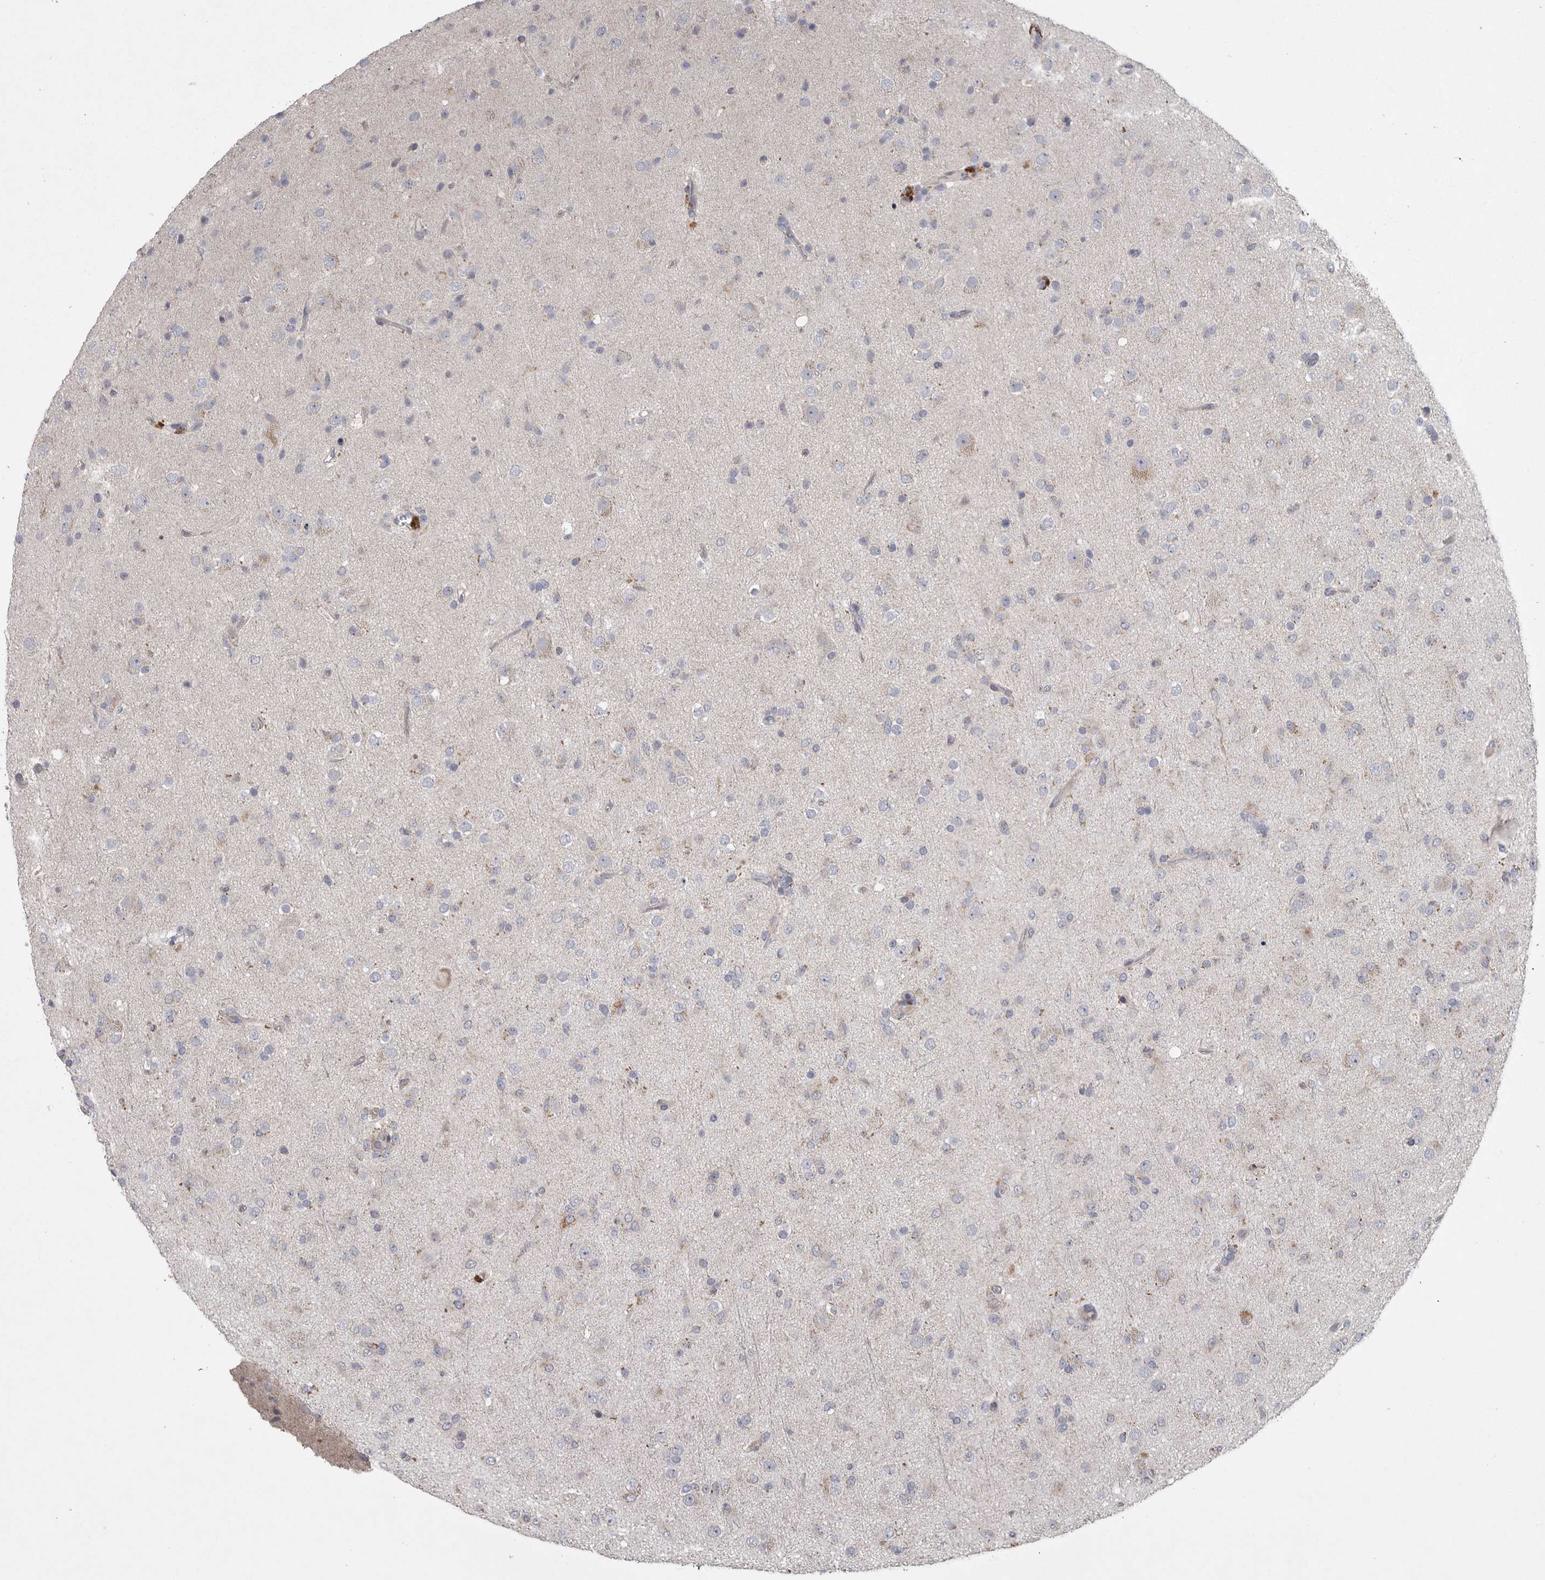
{"staining": {"intensity": "negative", "quantity": "none", "location": "none"}, "tissue": "glioma", "cell_type": "Tumor cells", "image_type": "cancer", "snomed": [{"axis": "morphology", "description": "Glioma, malignant, Low grade"}, {"axis": "topography", "description": "Brain"}], "caption": "Glioma stained for a protein using immunohistochemistry (IHC) reveals no expression tumor cells.", "gene": "CRP", "patient": {"sex": "male", "age": 65}}